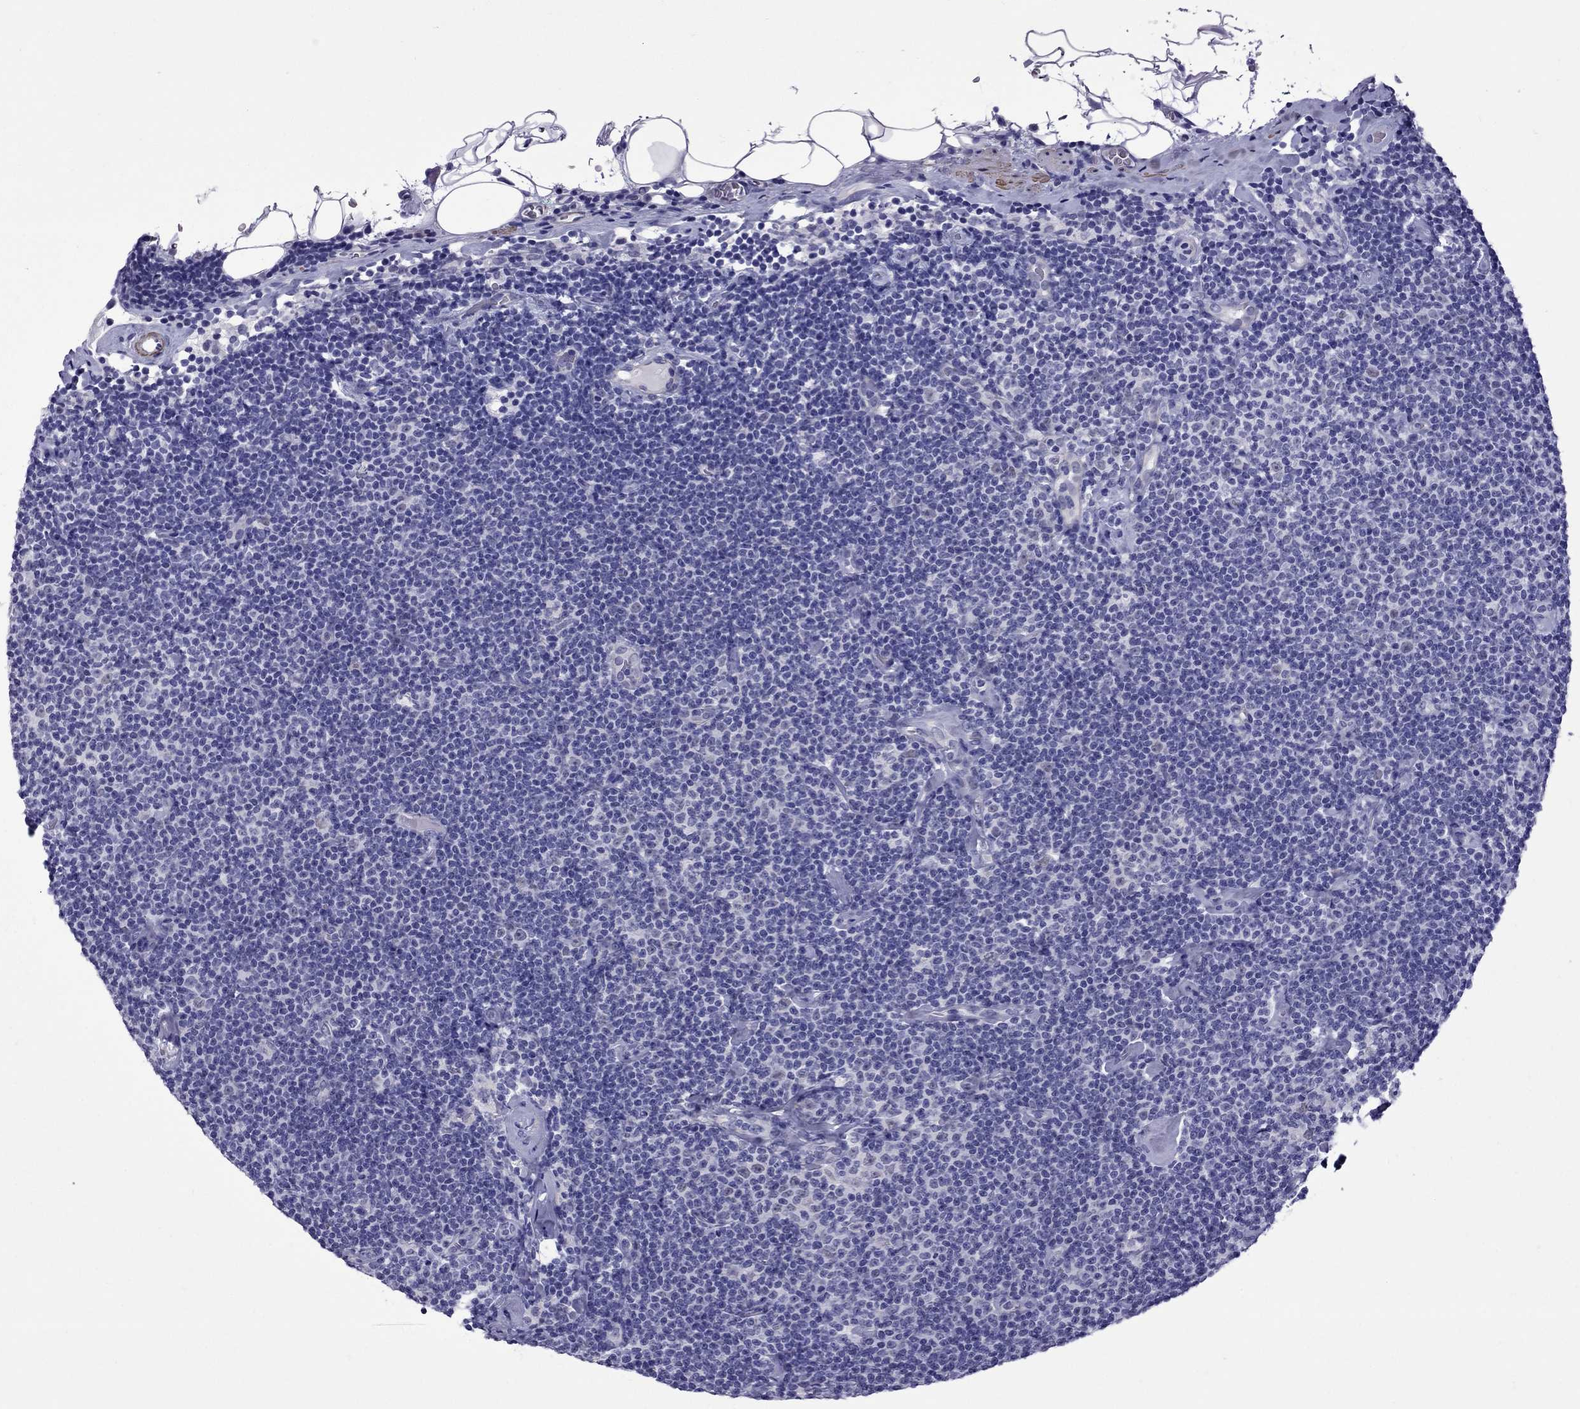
{"staining": {"intensity": "negative", "quantity": "none", "location": "none"}, "tissue": "lymphoma", "cell_type": "Tumor cells", "image_type": "cancer", "snomed": [{"axis": "morphology", "description": "Malignant lymphoma, non-Hodgkin's type, Low grade"}, {"axis": "topography", "description": "Lymph node"}], "caption": "Immunohistochemical staining of human low-grade malignant lymphoma, non-Hodgkin's type shows no significant expression in tumor cells.", "gene": "CHRNA5", "patient": {"sex": "male", "age": 81}}